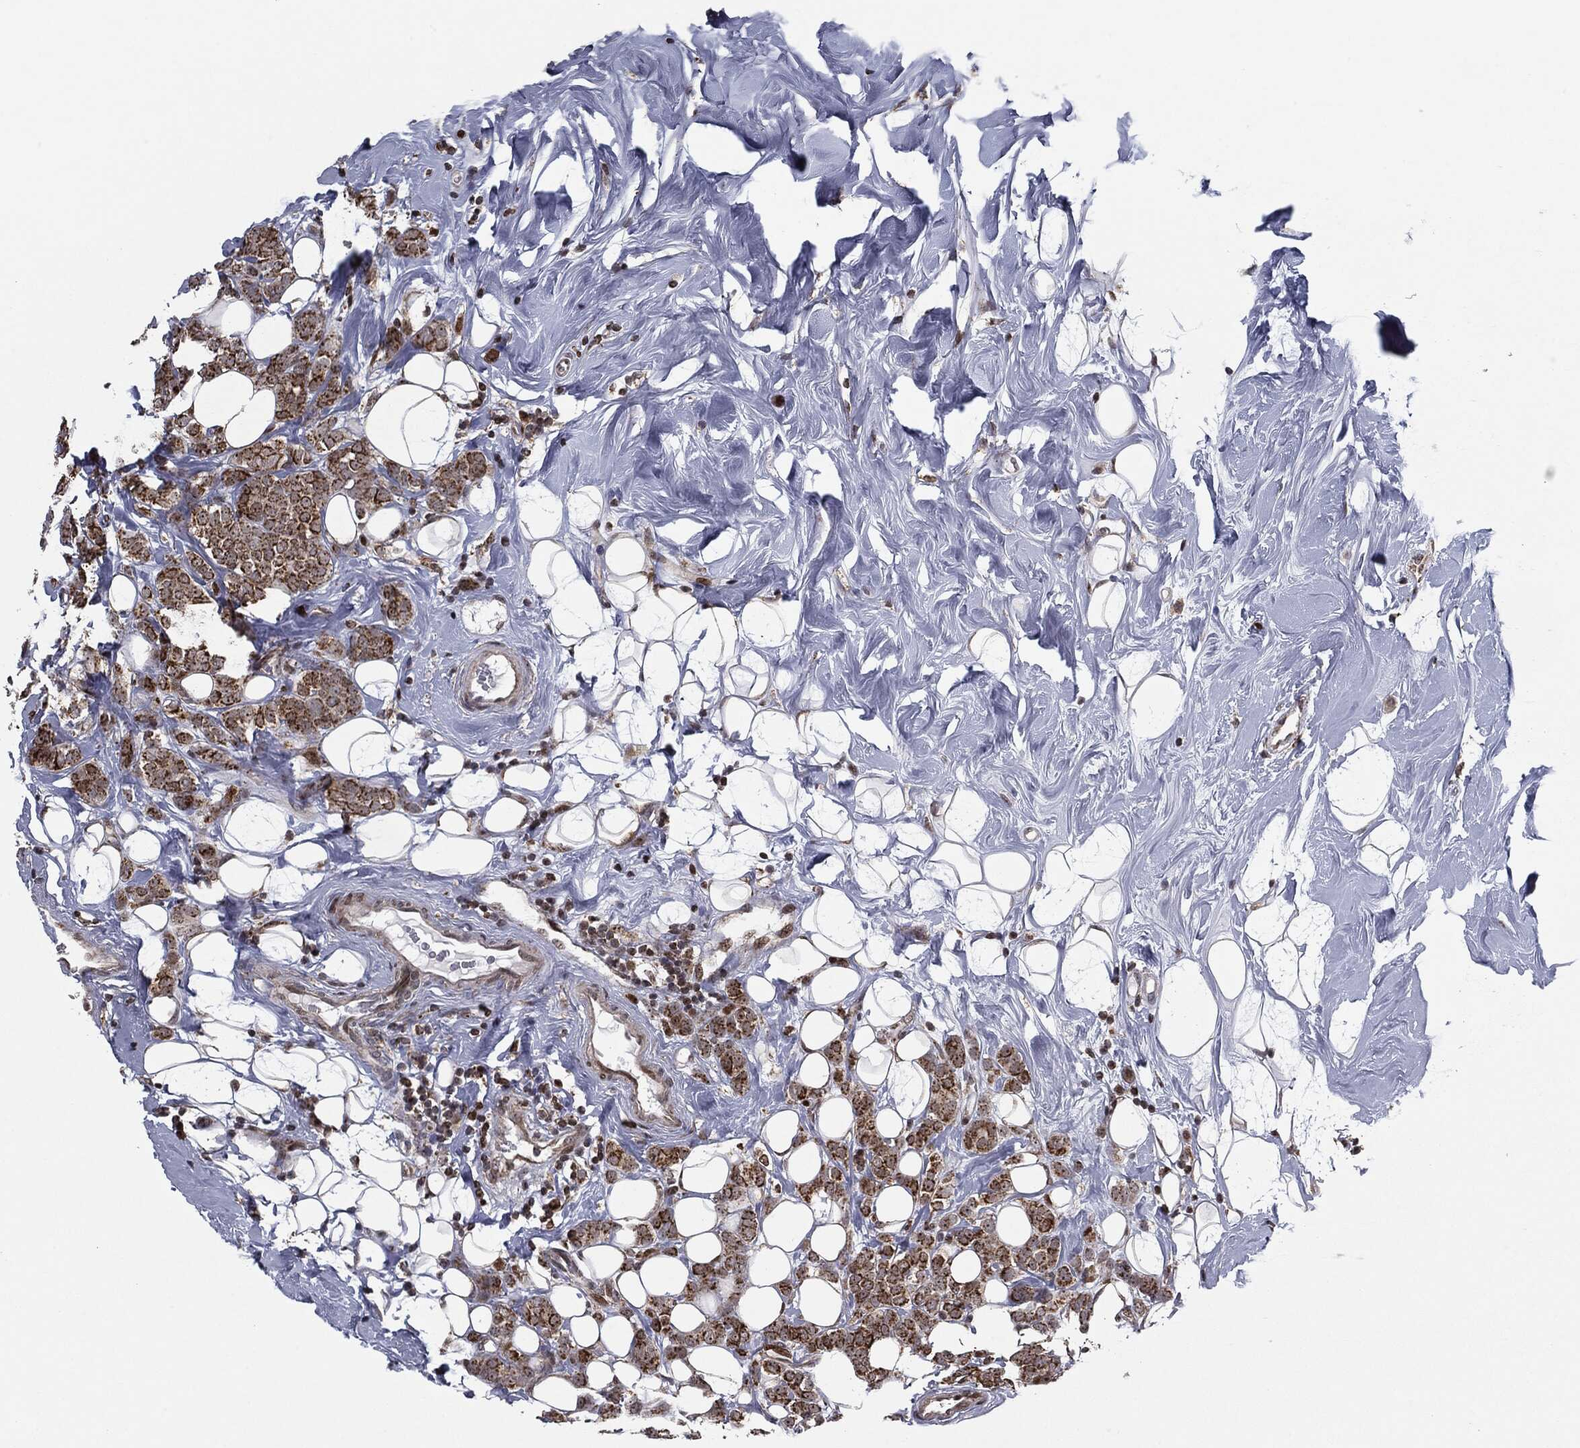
{"staining": {"intensity": "strong", "quantity": ">75%", "location": "cytoplasmic/membranous"}, "tissue": "breast cancer", "cell_type": "Tumor cells", "image_type": "cancer", "snomed": [{"axis": "morphology", "description": "Lobular carcinoma"}, {"axis": "topography", "description": "Breast"}], "caption": "A photomicrograph of breast cancer (lobular carcinoma) stained for a protein exhibits strong cytoplasmic/membranous brown staining in tumor cells.", "gene": "CHCHD2", "patient": {"sex": "female", "age": 49}}